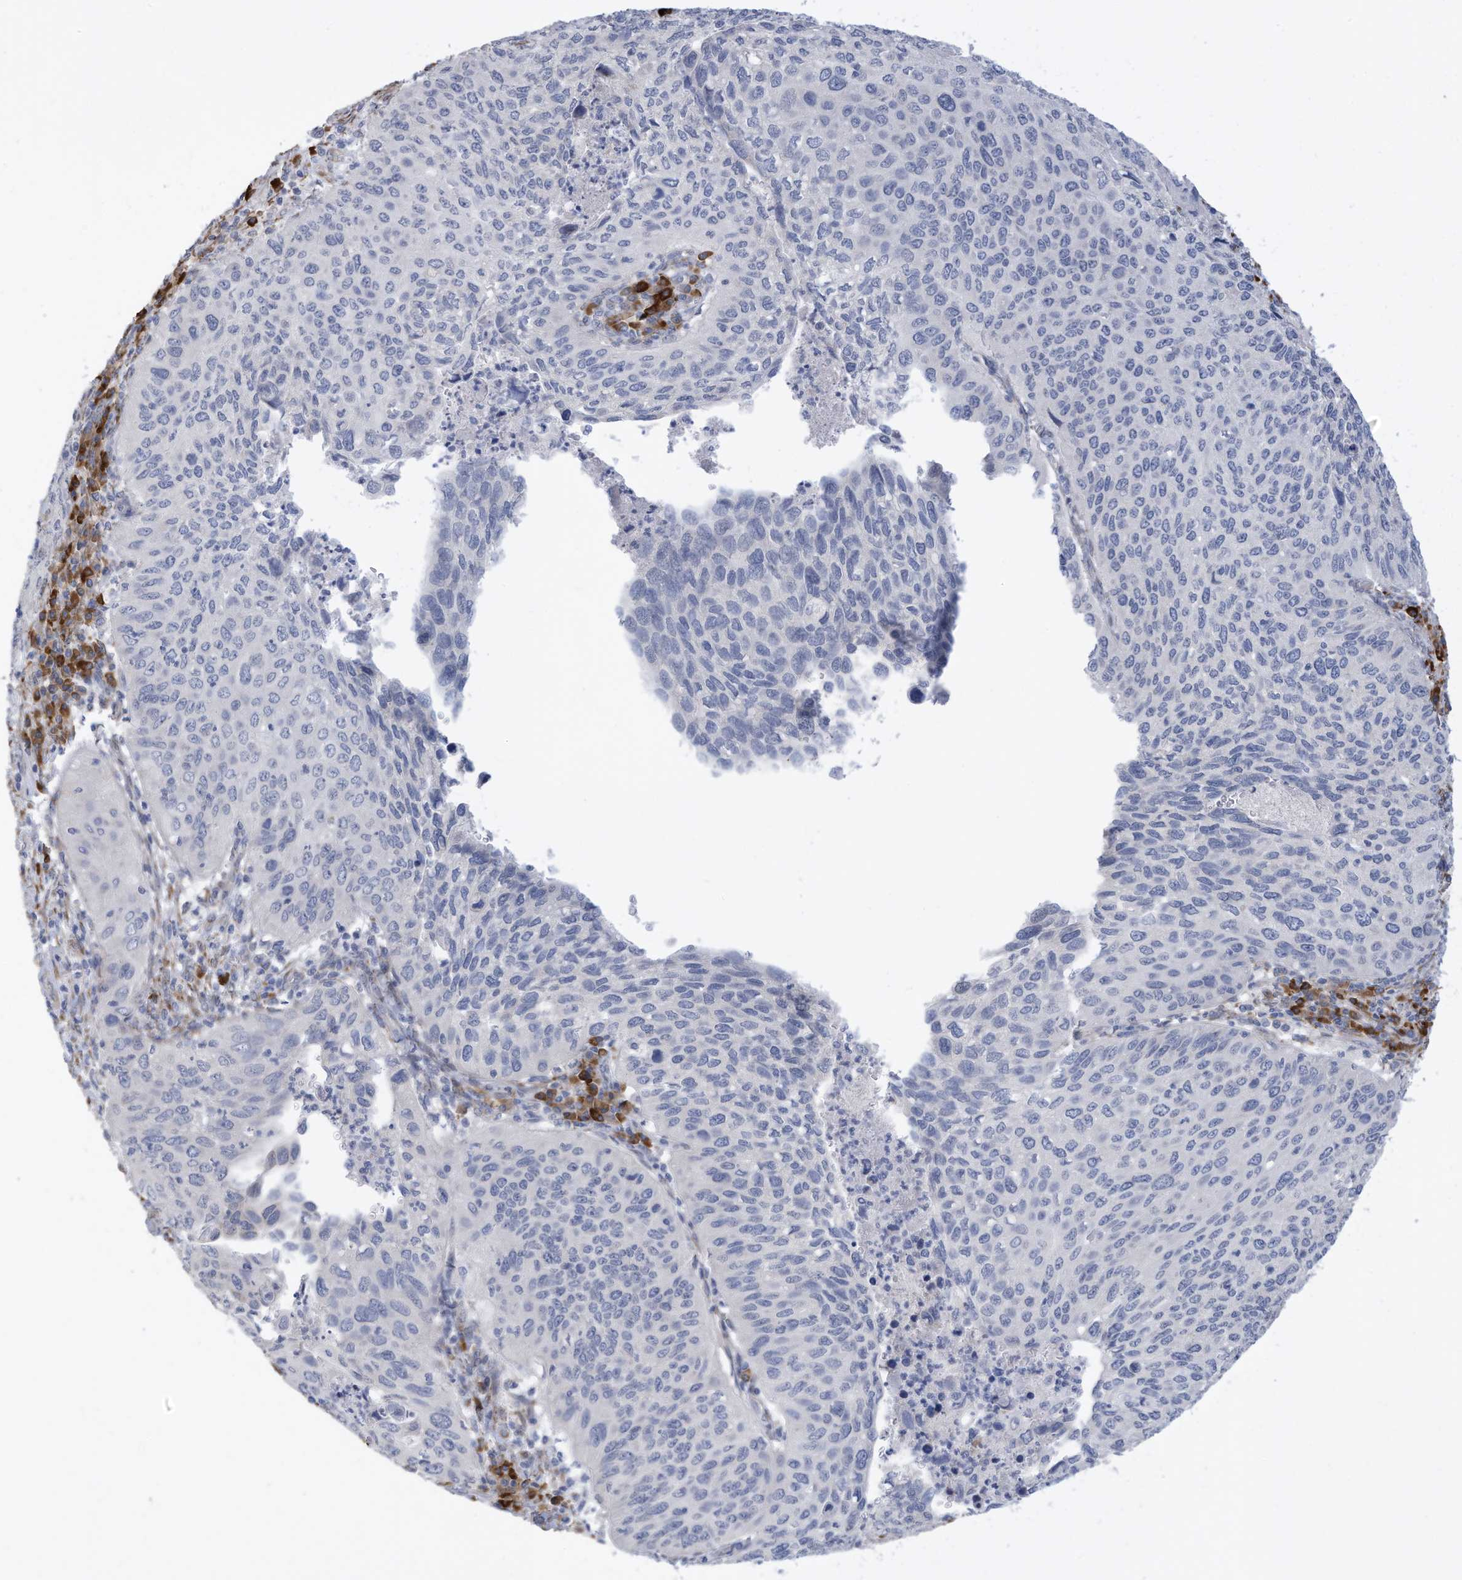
{"staining": {"intensity": "negative", "quantity": "none", "location": "none"}, "tissue": "cervical cancer", "cell_type": "Tumor cells", "image_type": "cancer", "snomed": [{"axis": "morphology", "description": "Squamous cell carcinoma, NOS"}, {"axis": "topography", "description": "Cervix"}], "caption": "Tumor cells are negative for protein expression in human cervical cancer.", "gene": "ZNF292", "patient": {"sex": "female", "age": 38}}